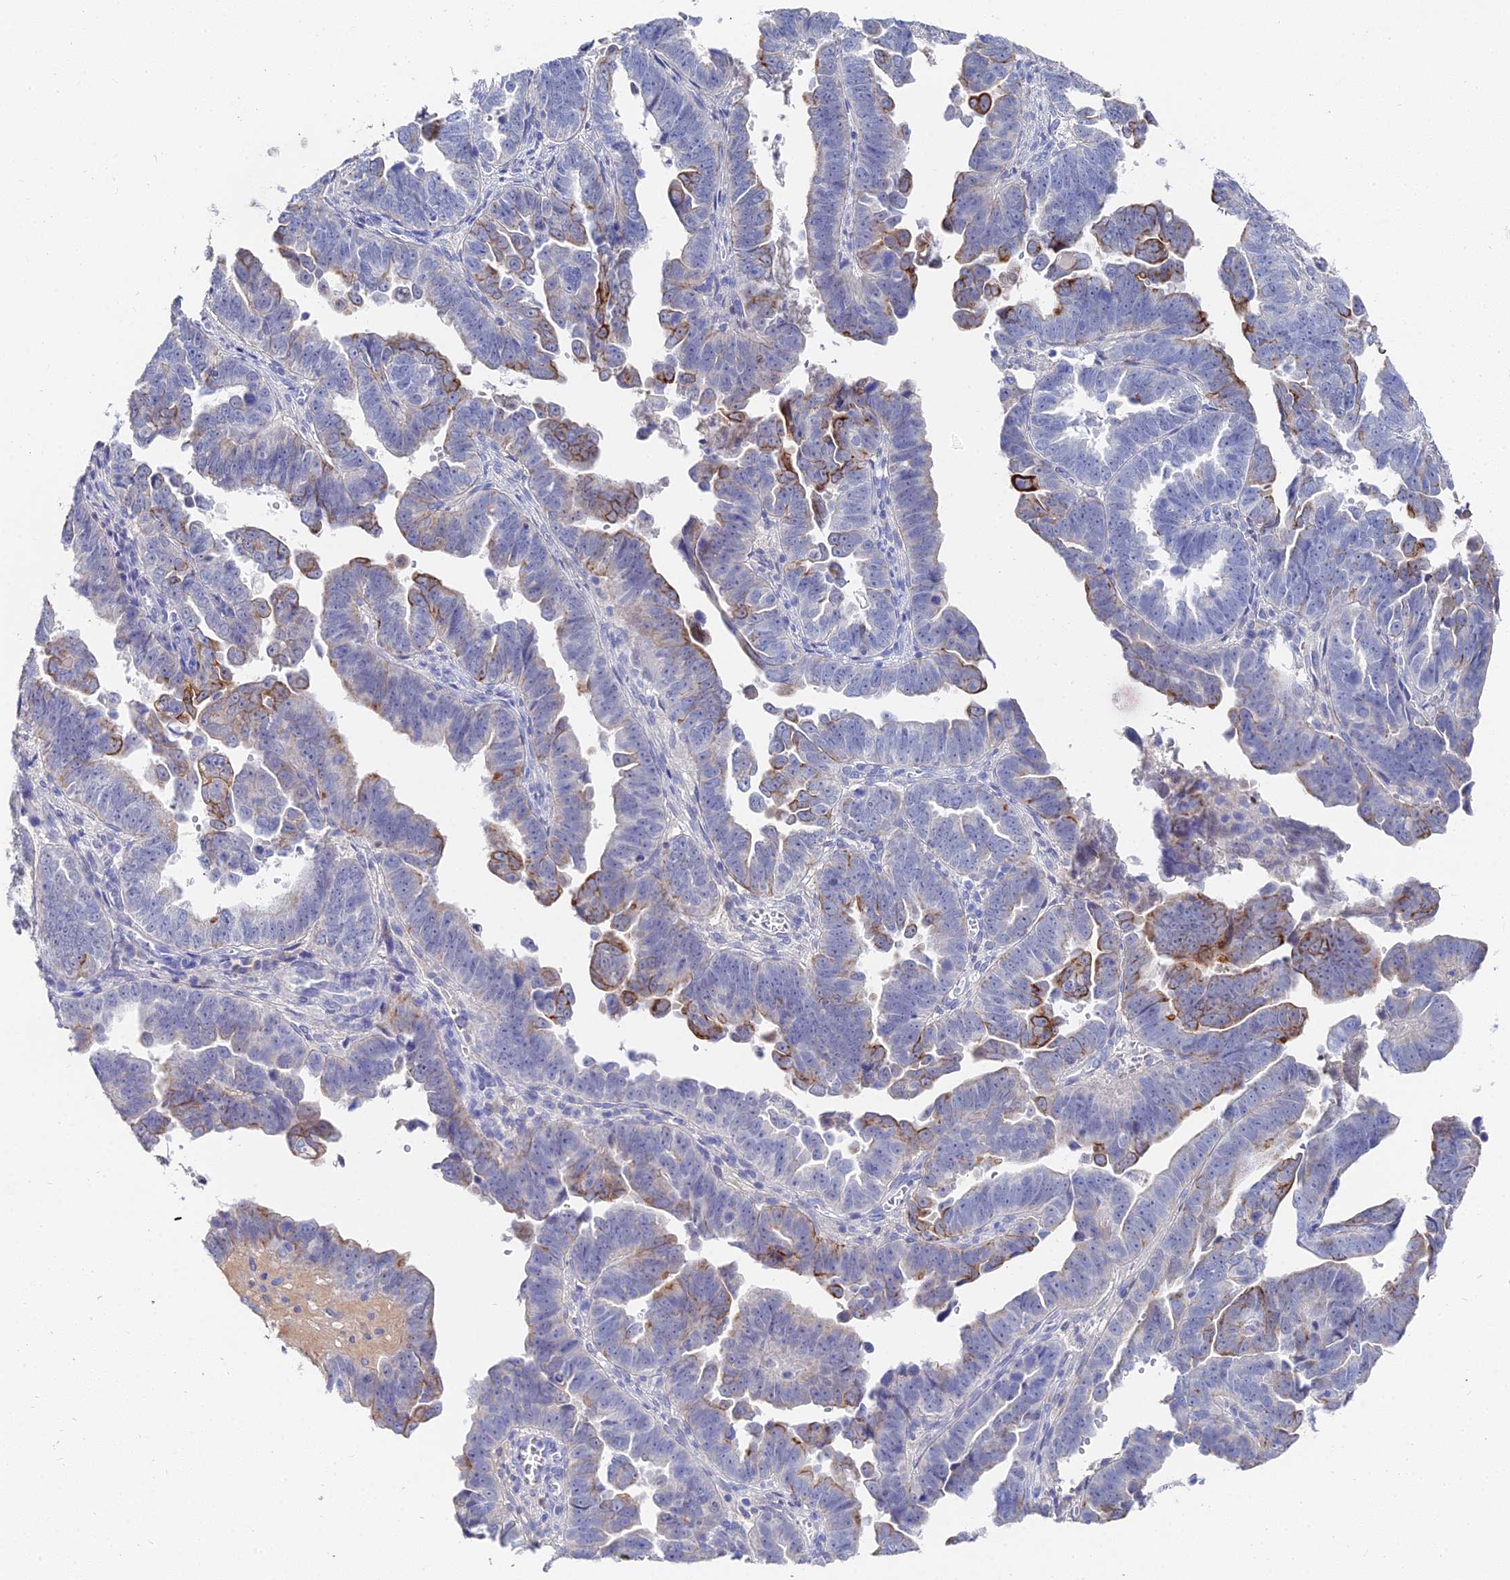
{"staining": {"intensity": "moderate", "quantity": "<25%", "location": "cytoplasmic/membranous"}, "tissue": "endometrial cancer", "cell_type": "Tumor cells", "image_type": "cancer", "snomed": [{"axis": "morphology", "description": "Adenocarcinoma, NOS"}, {"axis": "topography", "description": "Endometrium"}], "caption": "The histopathology image exhibits immunohistochemical staining of adenocarcinoma (endometrial). There is moderate cytoplasmic/membranous expression is identified in about <25% of tumor cells.", "gene": "KRT17", "patient": {"sex": "female", "age": 75}}